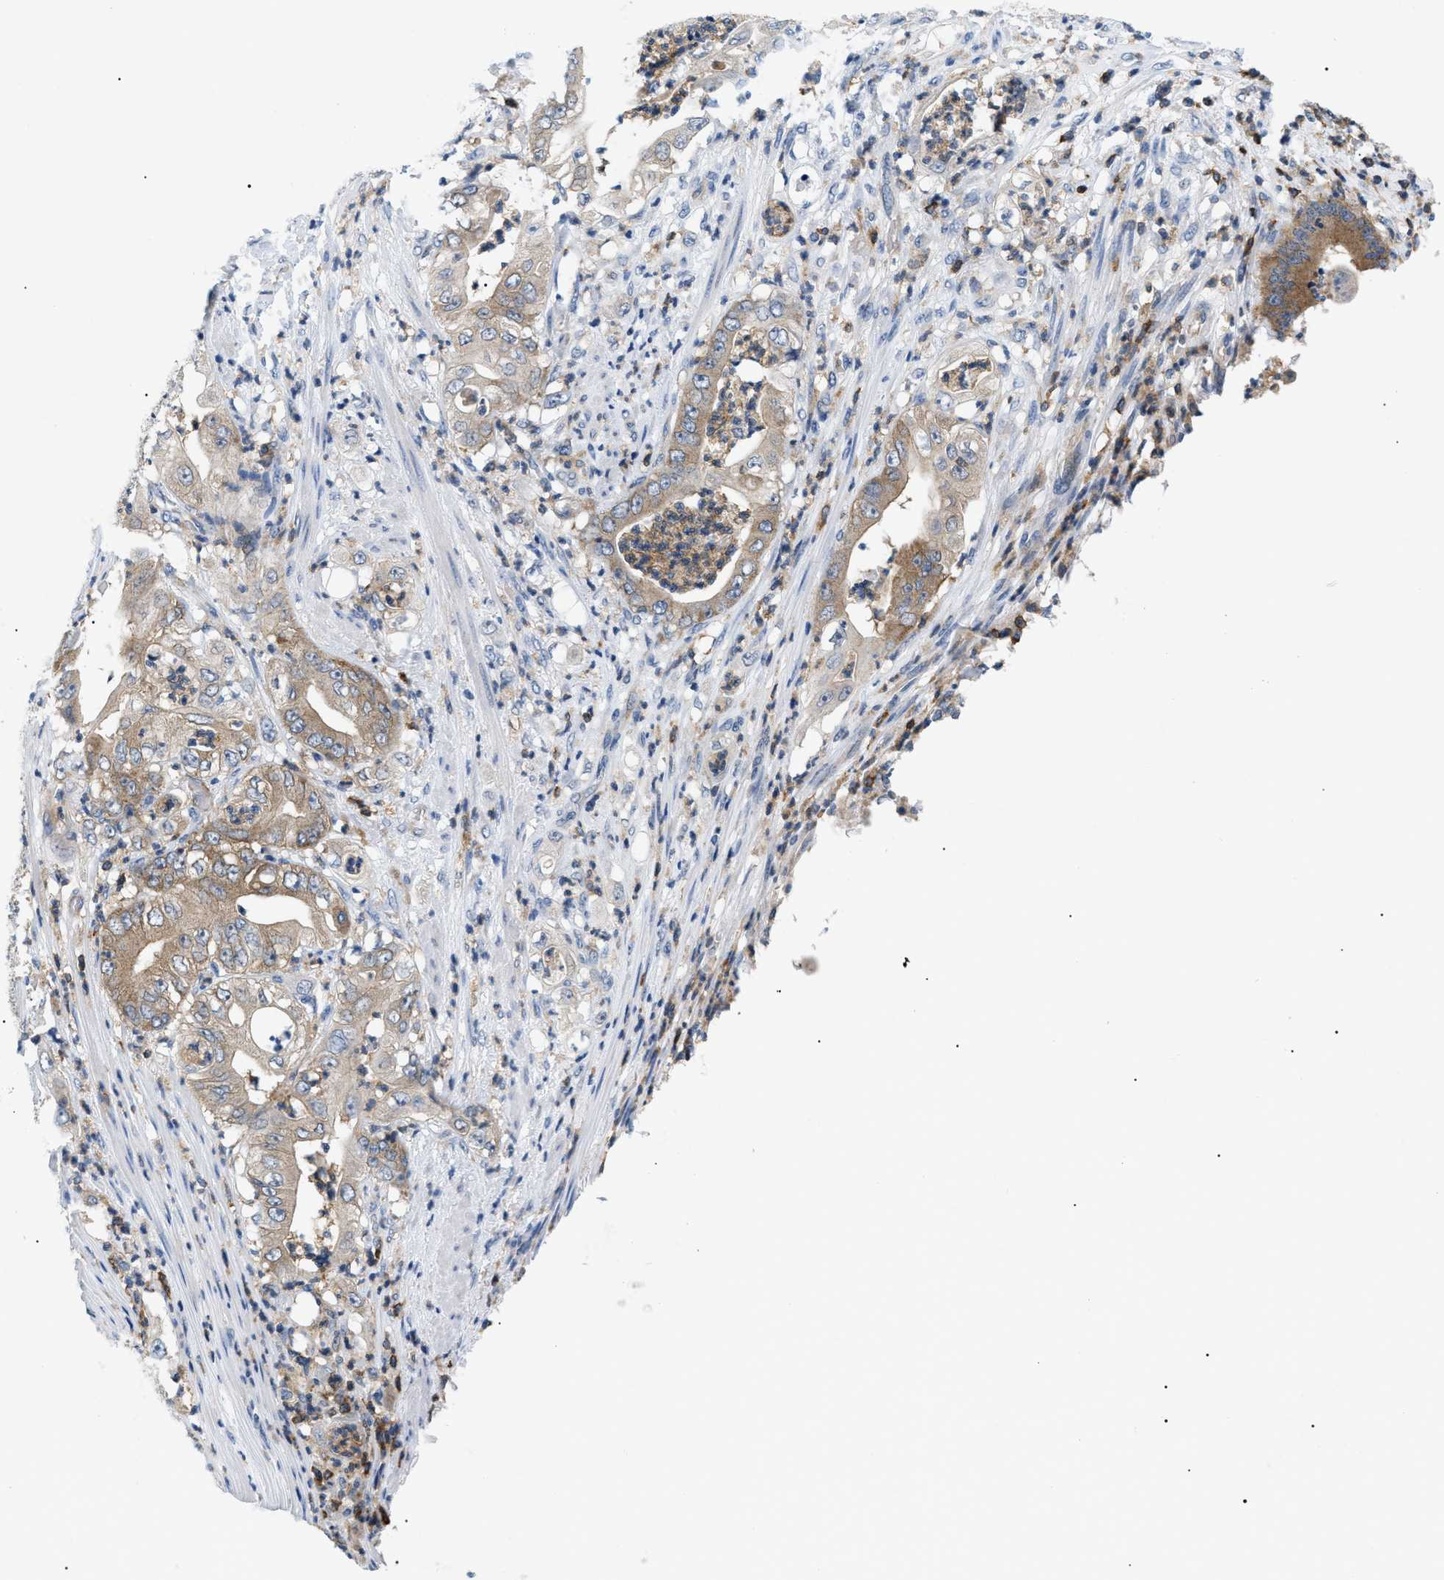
{"staining": {"intensity": "weak", "quantity": "25%-75%", "location": "cytoplasmic/membranous"}, "tissue": "stomach cancer", "cell_type": "Tumor cells", "image_type": "cancer", "snomed": [{"axis": "morphology", "description": "Adenocarcinoma, NOS"}, {"axis": "topography", "description": "Stomach"}], "caption": "This histopathology image exhibits adenocarcinoma (stomach) stained with immunohistochemistry to label a protein in brown. The cytoplasmic/membranous of tumor cells show weak positivity for the protein. Nuclei are counter-stained blue.", "gene": "INPP5D", "patient": {"sex": "female", "age": 73}}